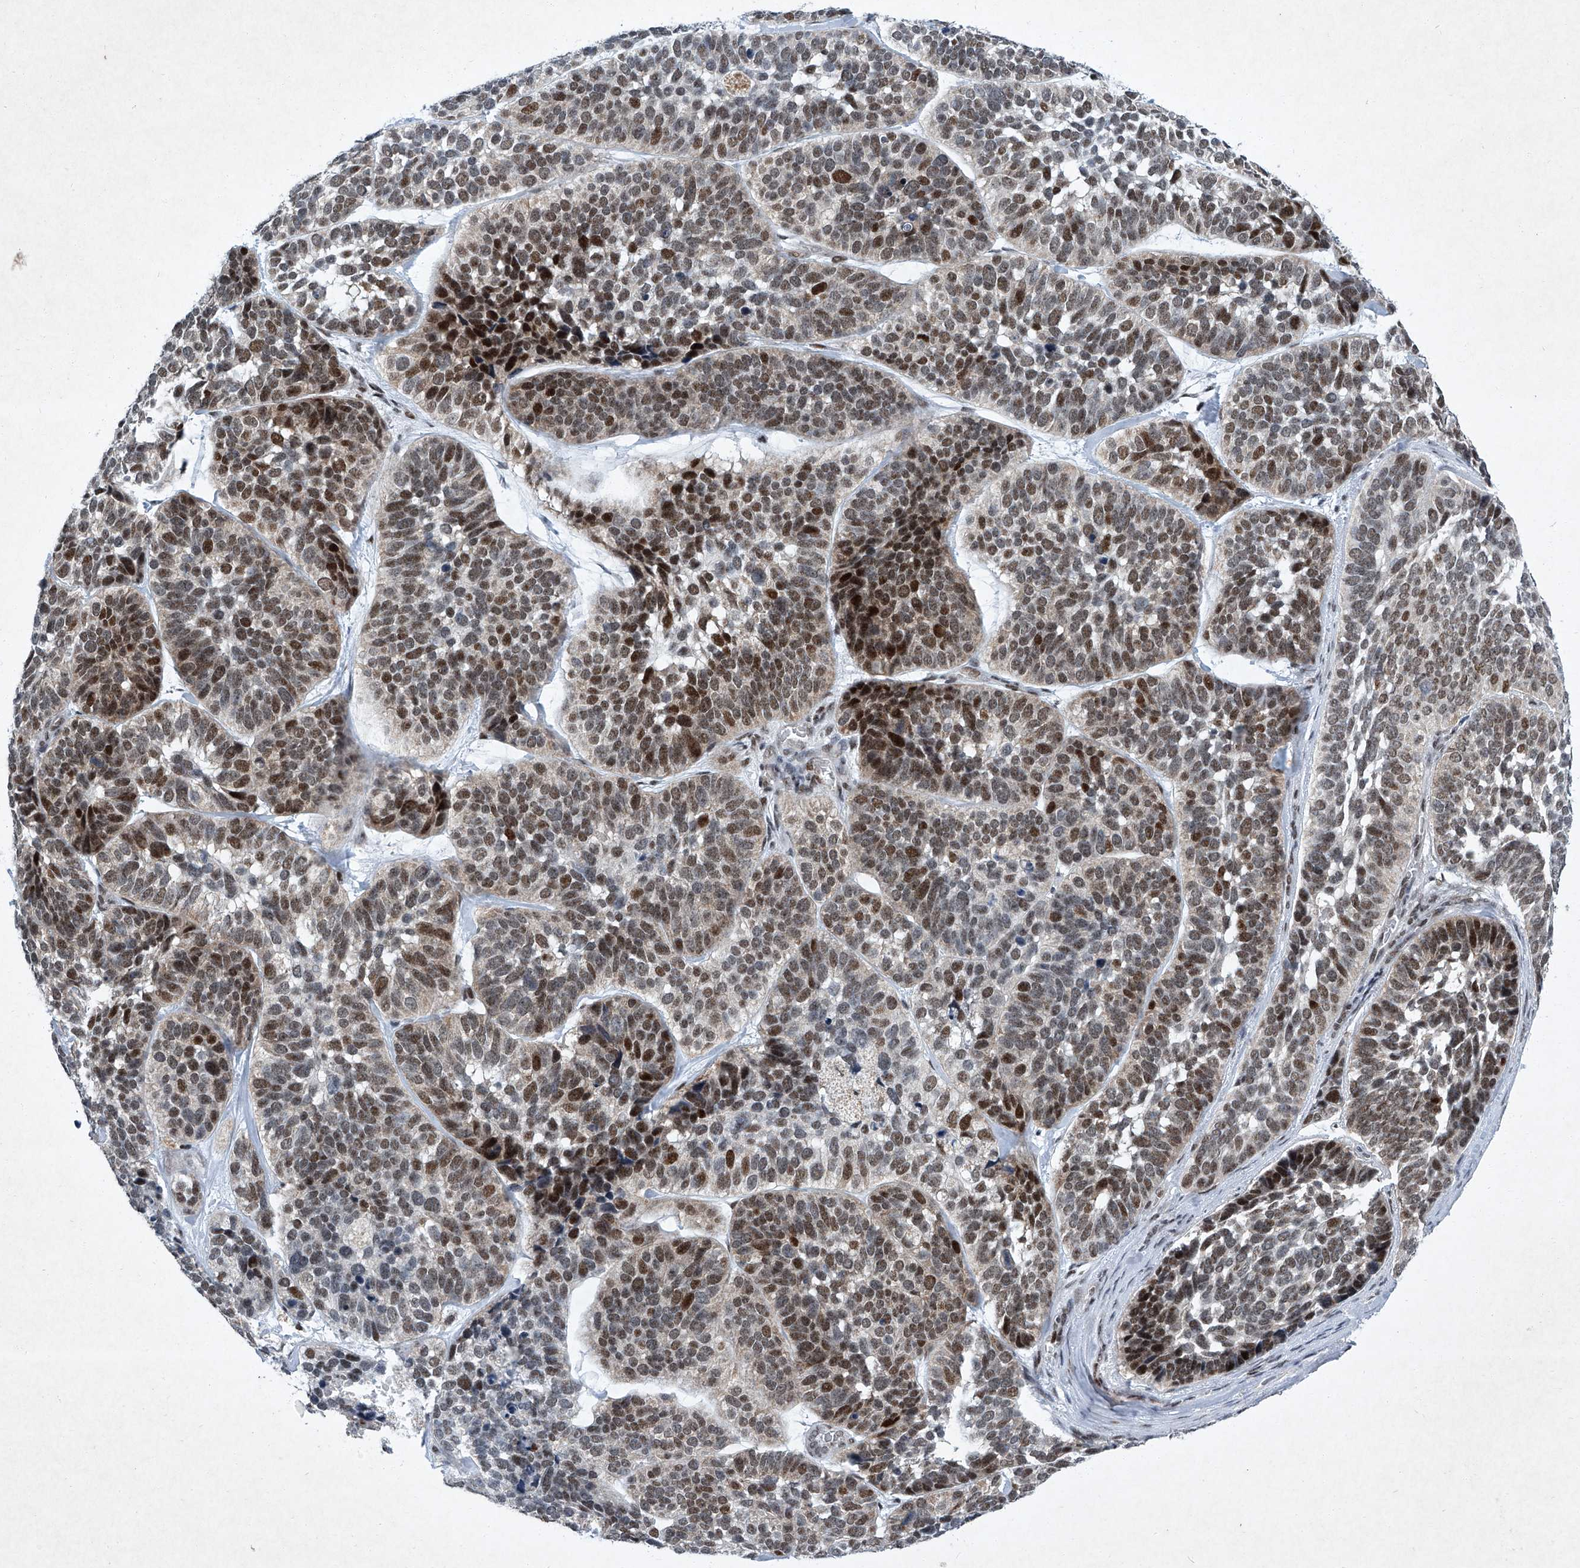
{"staining": {"intensity": "moderate", "quantity": ">75%", "location": "nuclear"}, "tissue": "skin cancer", "cell_type": "Tumor cells", "image_type": "cancer", "snomed": [{"axis": "morphology", "description": "Basal cell carcinoma"}, {"axis": "topography", "description": "Skin"}], "caption": "Tumor cells exhibit medium levels of moderate nuclear staining in approximately >75% of cells in human skin cancer (basal cell carcinoma).", "gene": "TFDP1", "patient": {"sex": "male", "age": 62}}